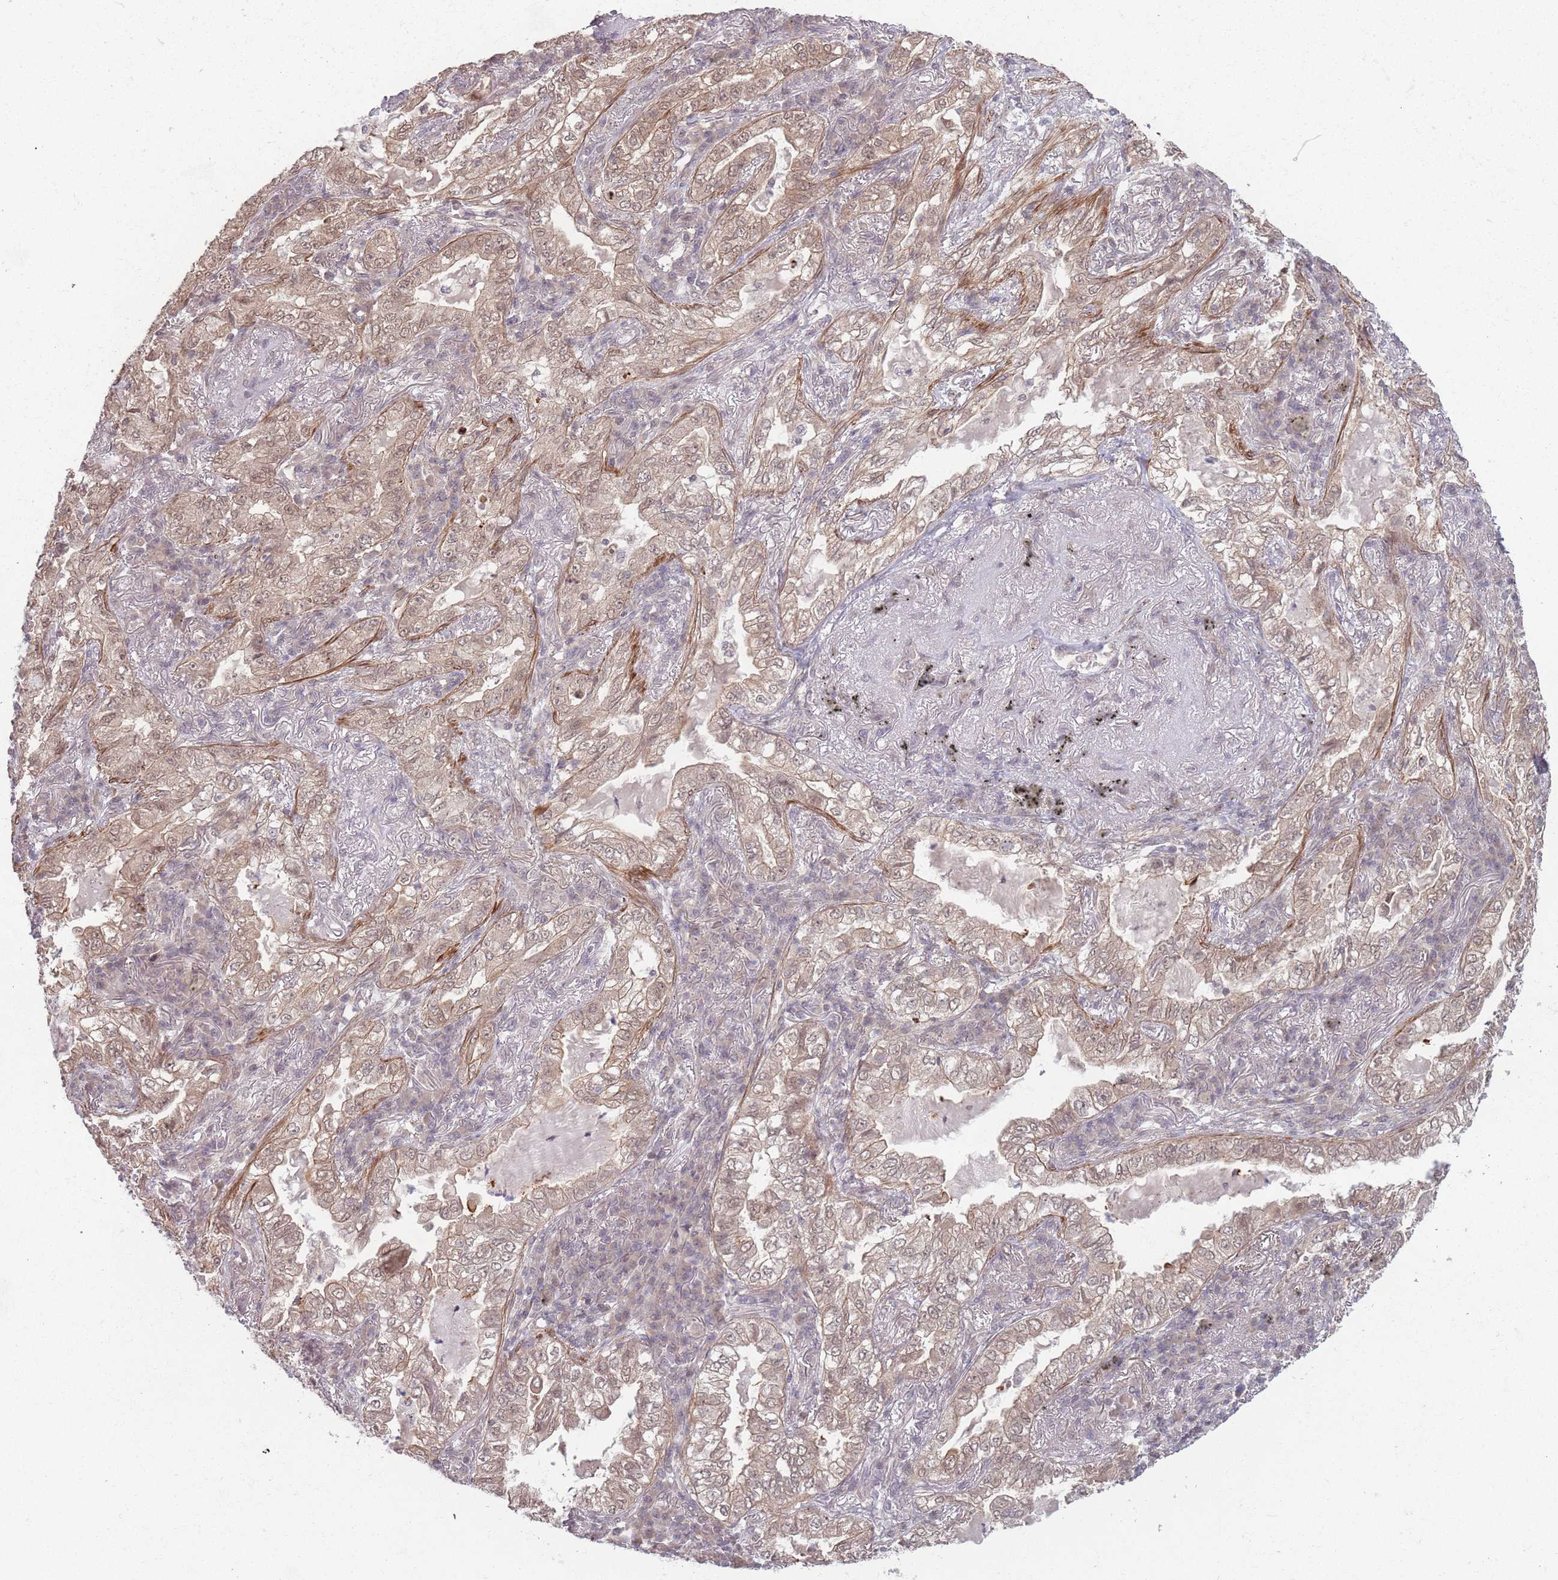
{"staining": {"intensity": "moderate", "quantity": ">75%", "location": "cytoplasmic/membranous"}, "tissue": "lung cancer", "cell_type": "Tumor cells", "image_type": "cancer", "snomed": [{"axis": "morphology", "description": "Adenocarcinoma, NOS"}, {"axis": "topography", "description": "Lung"}], "caption": "Human lung adenocarcinoma stained with a brown dye exhibits moderate cytoplasmic/membranous positive staining in approximately >75% of tumor cells.", "gene": "CCDC154", "patient": {"sex": "female", "age": 73}}